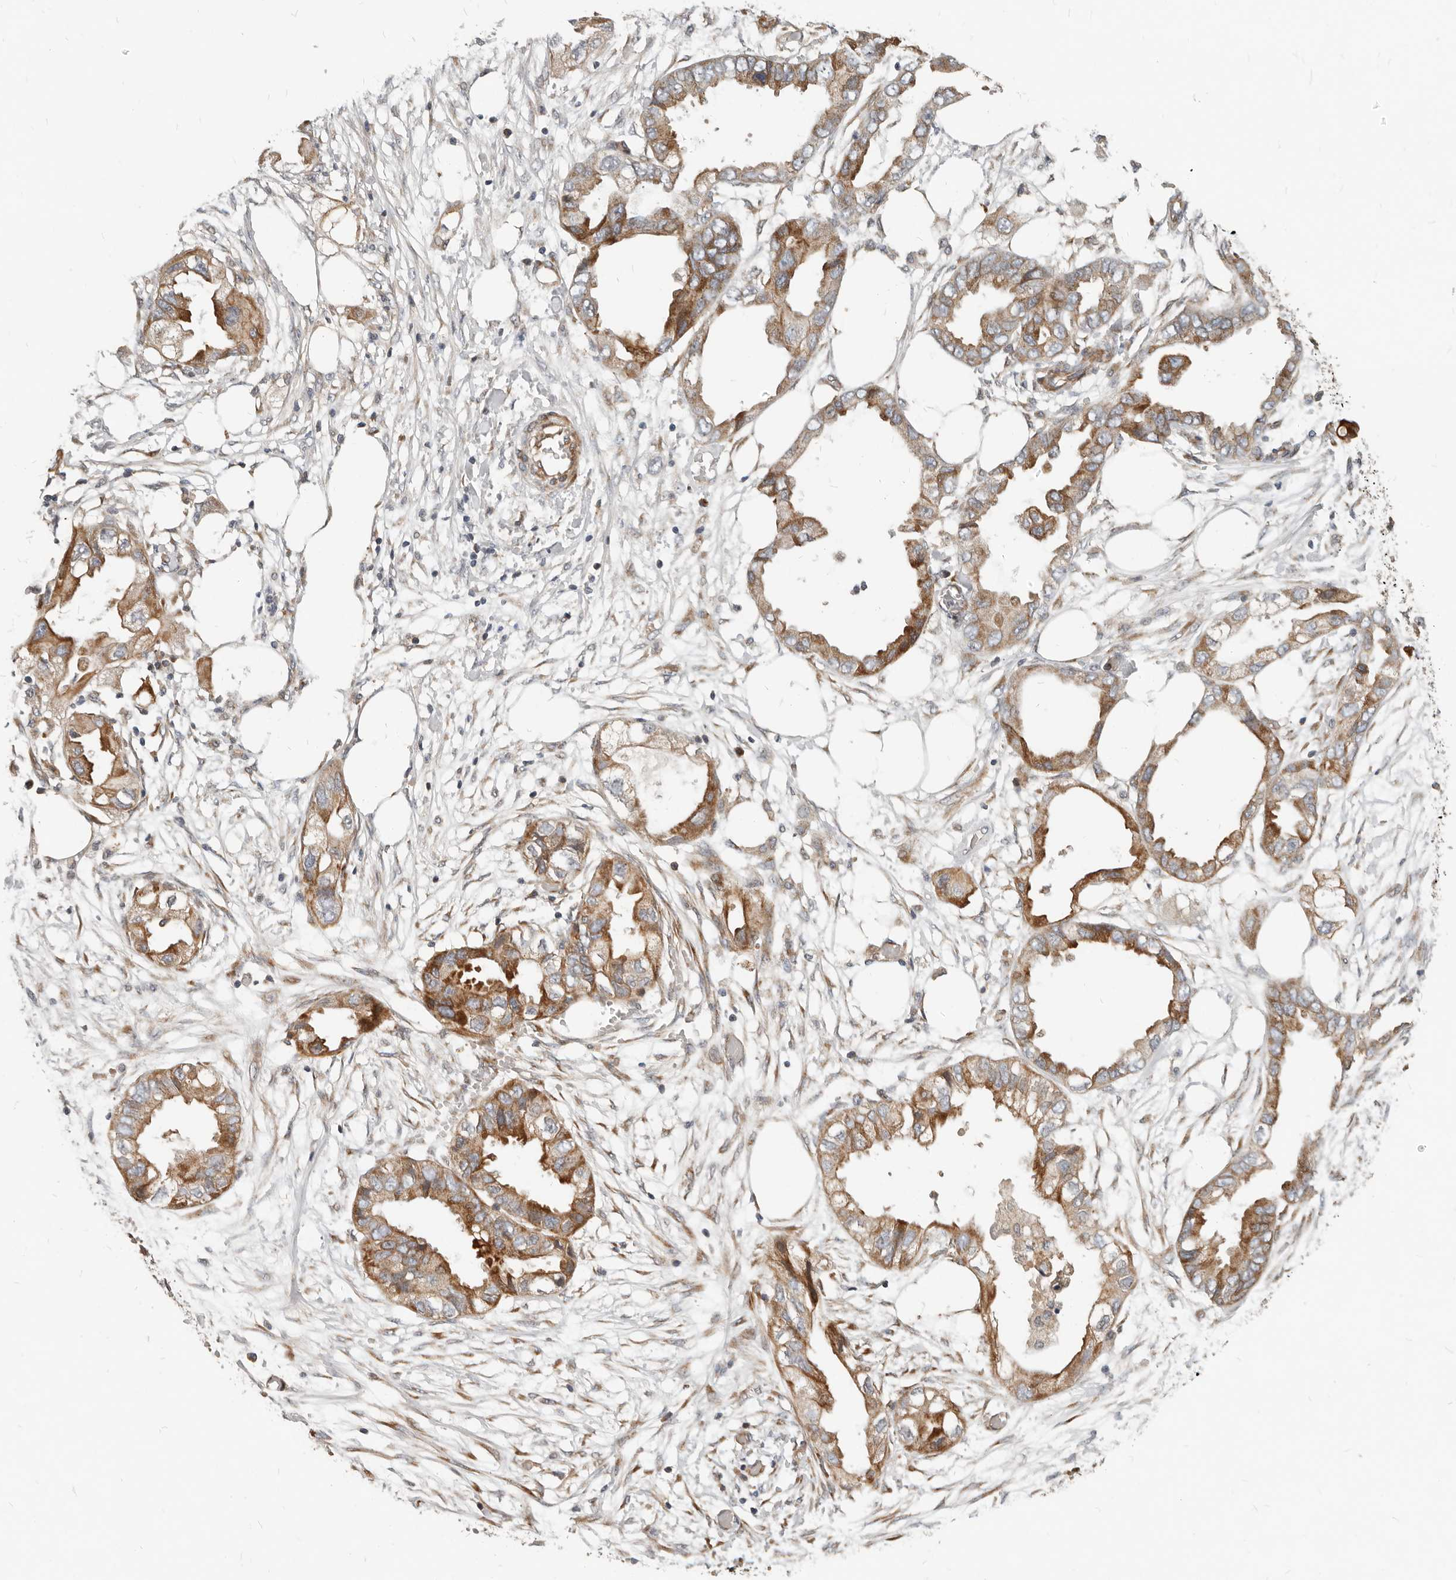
{"staining": {"intensity": "moderate", "quantity": ">75%", "location": "cytoplasmic/membranous"}, "tissue": "endometrial cancer", "cell_type": "Tumor cells", "image_type": "cancer", "snomed": [{"axis": "morphology", "description": "Adenocarcinoma, NOS"}, {"axis": "morphology", "description": "Adenocarcinoma, metastatic, NOS"}, {"axis": "topography", "description": "Adipose tissue"}, {"axis": "topography", "description": "Endometrium"}], "caption": "Tumor cells demonstrate moderate cytoplasmic/membranous staining in approximately >75% of cells in endometrial cancer.", "gene": "NPY4R", "patient": {"sex": "female", "age": 67}}